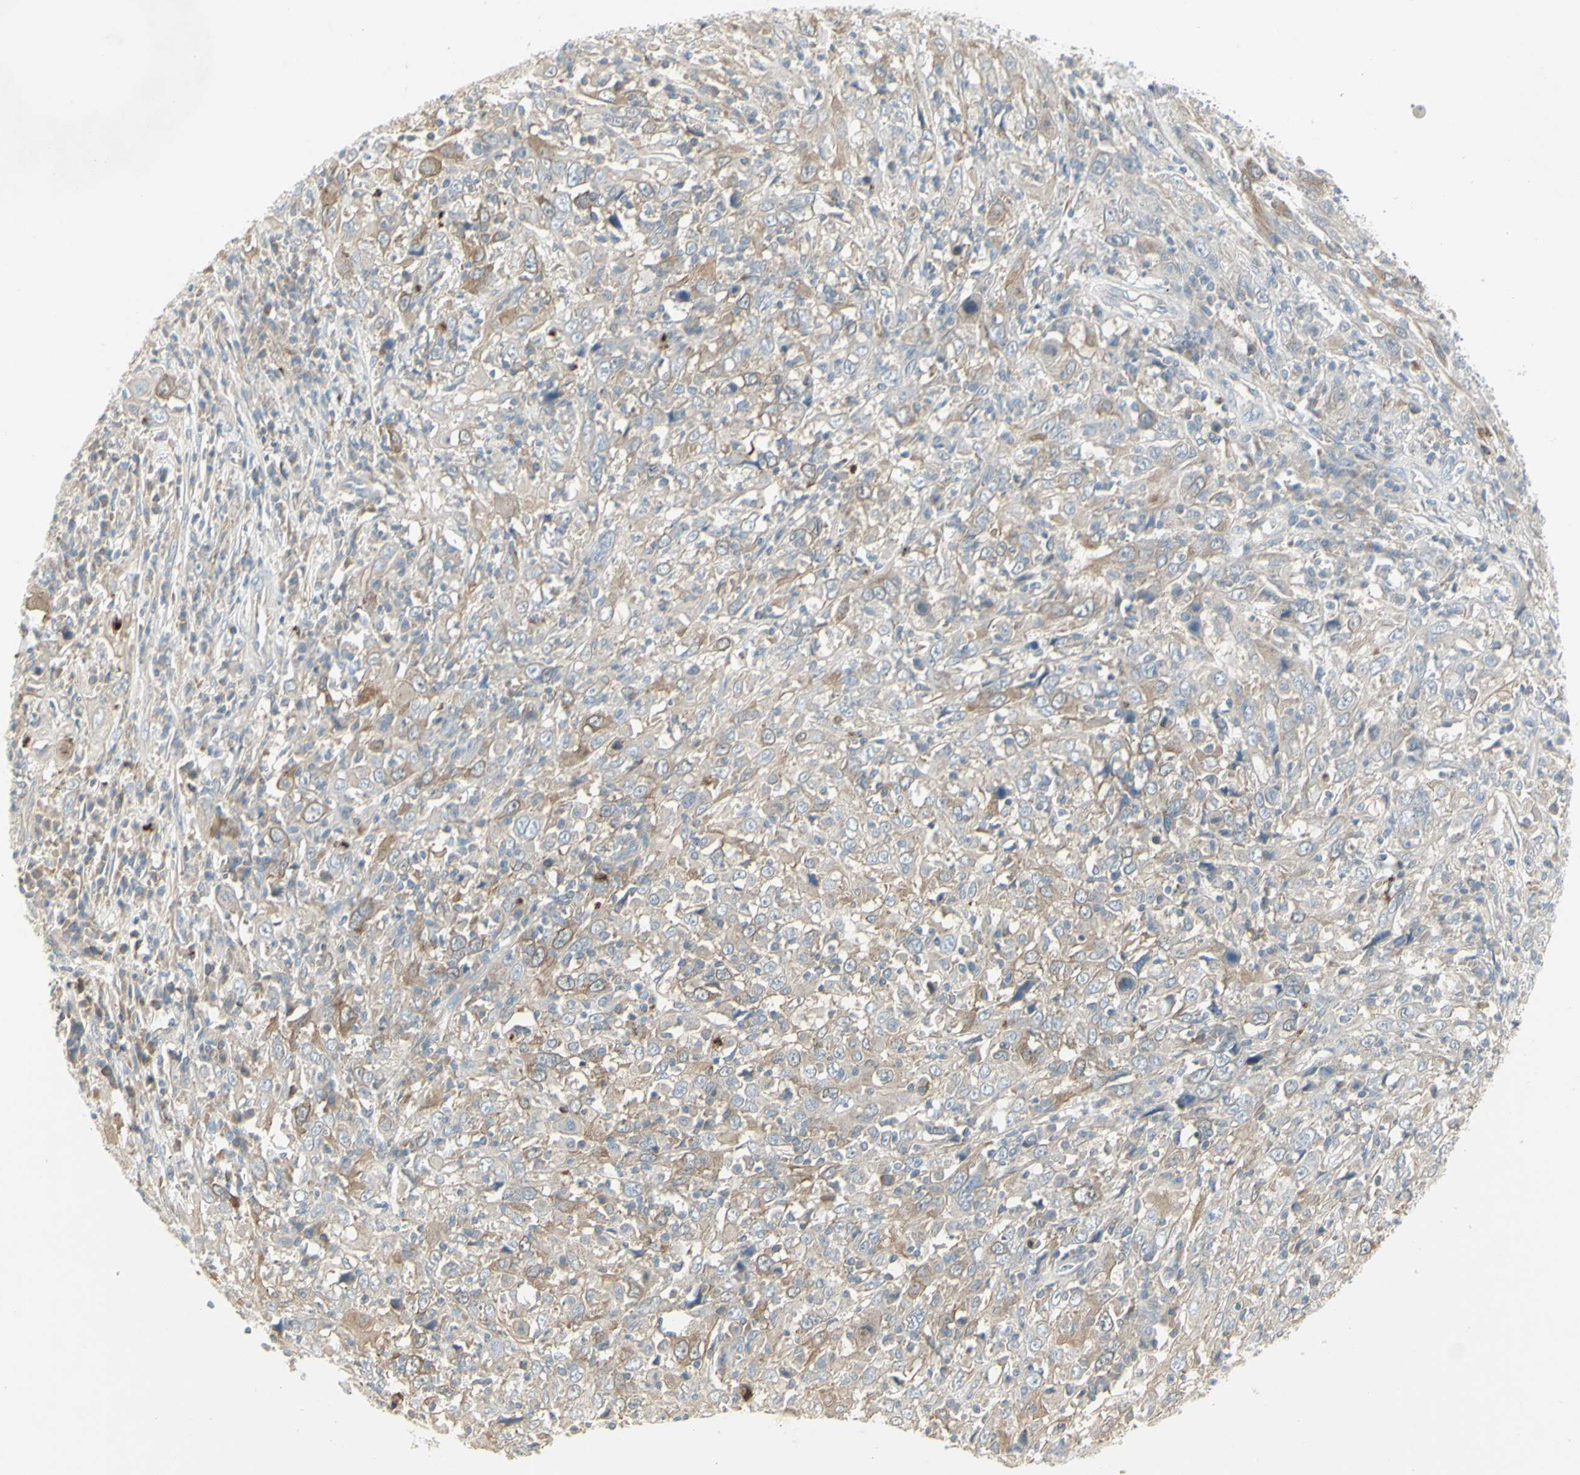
{"staining": {"intensity": "moderate", "quantity": "25%-75%", "location": "cytoplasmic/membranous"}, "tissue": "cervical cancer", "cell_type": "Tumor cells", "image_type": "cancer", "snomed": [{"axis": "morphology", "description": "Squamous cell carcinoma, NOS"}, {"axis": "topography", "description": "Cervix"}], "caption": "Cervical cancer (squamous cell carcinoma) stained with a brown dye reveals moderate cytoplasmic/membranous positive expression in about 25%-75% of tumor cells.", "gene": "CCNB2", "patient": {"sex": "female", "age": 46}}